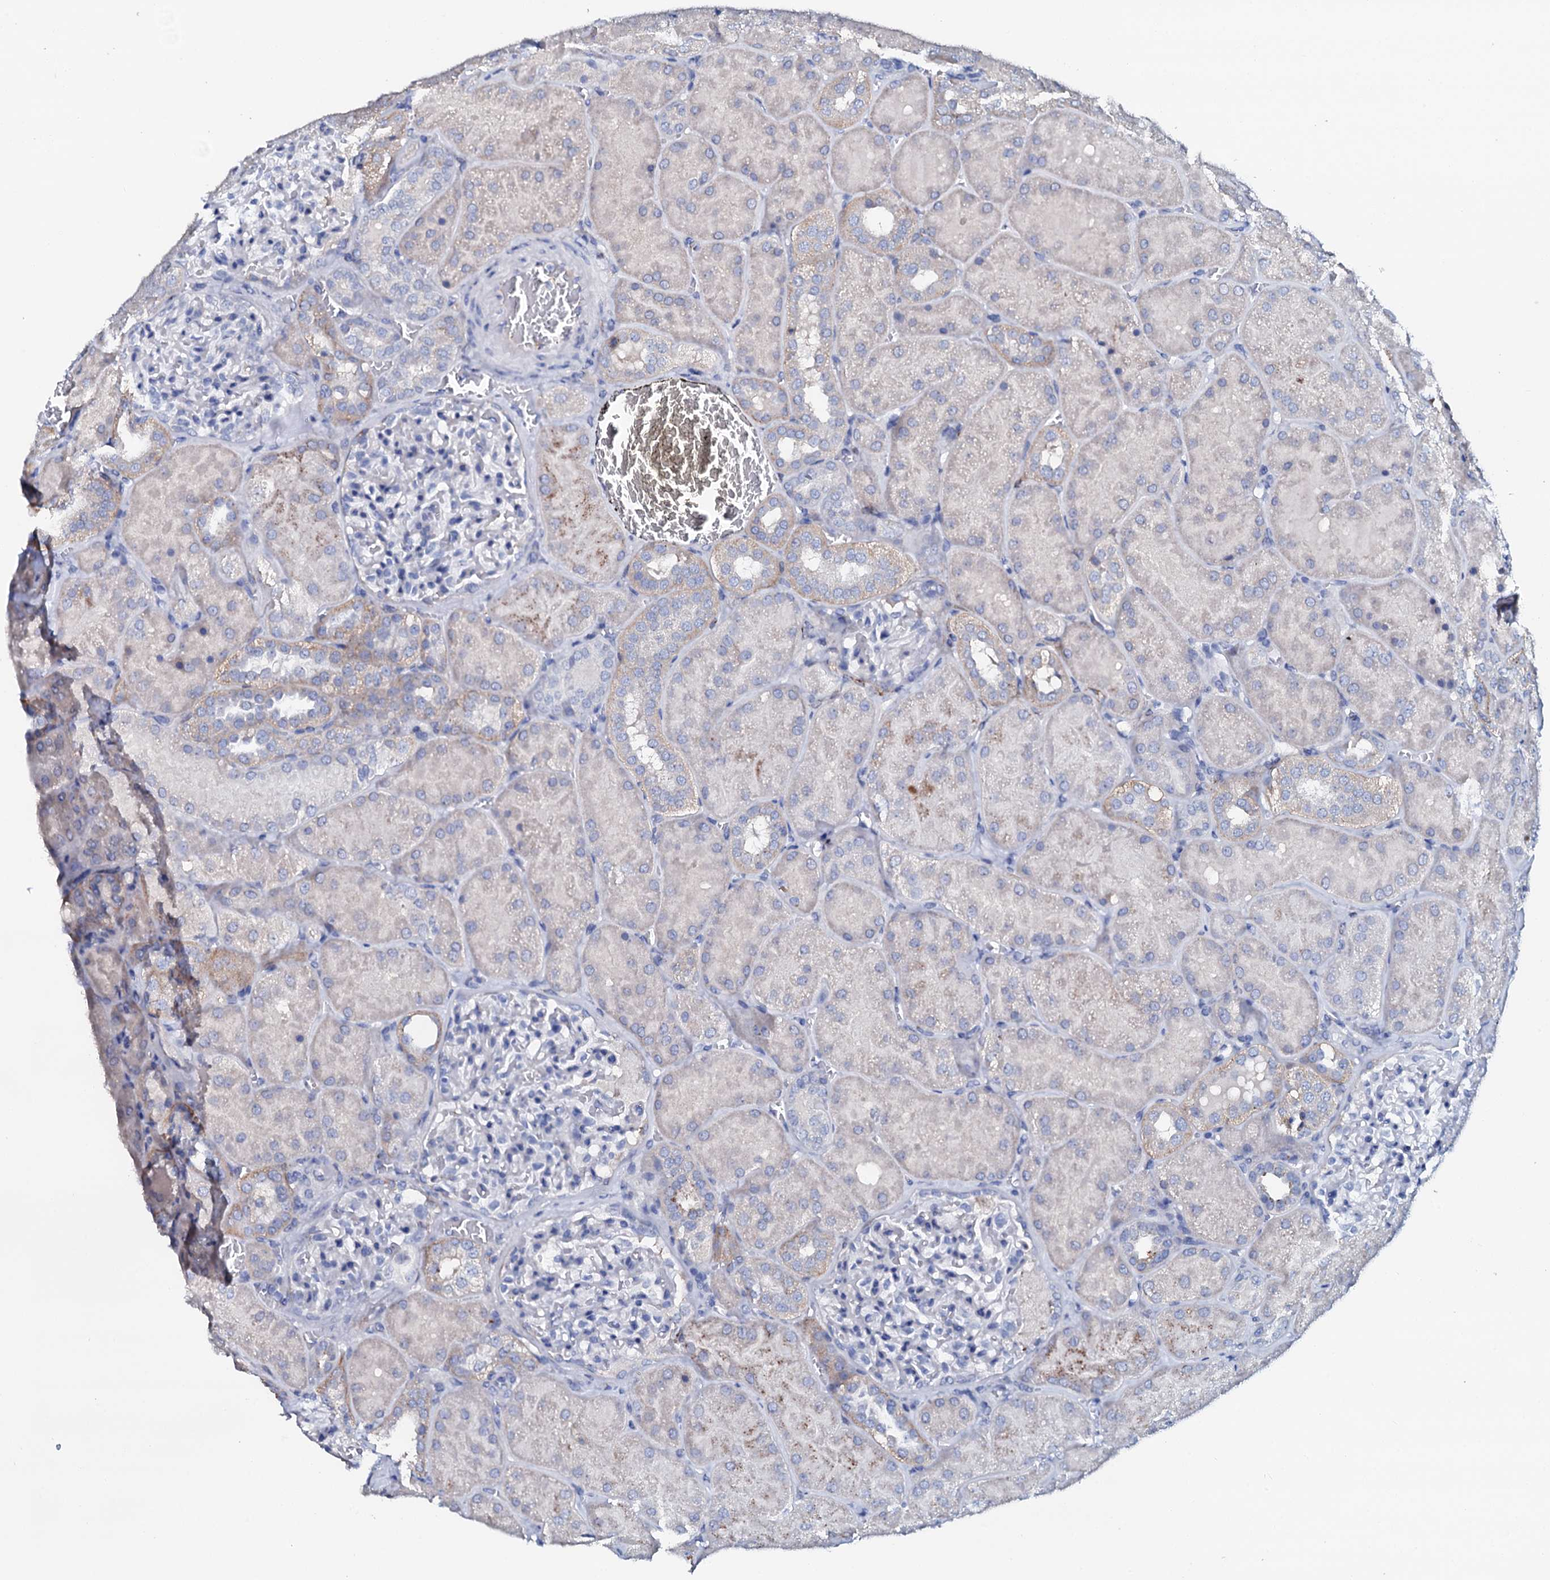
{"staining": {"intensity": "negative", "quantity": "none", "location": "none"}, "tissue": "kidney", "cell_type": "Cells in glomeruli", "image_type": "normal", "snomed": [{"axis": "morphology", "description": "Normal tissue, NOS"}, {"axis": "topography", "description": "Kidney"}], "caption": "IHC histopathology image of unremarkable kidney: human kidney stained with DAB (3,3'-diaminobenzidine) shows no significant protein expression in cells in glomeruli. (DAB (3,3'-diaminobenzidine) IHC with hematoxylin counter stain).", "gene": "AMER2", "patient": {"sex": "male", "age": 28}}